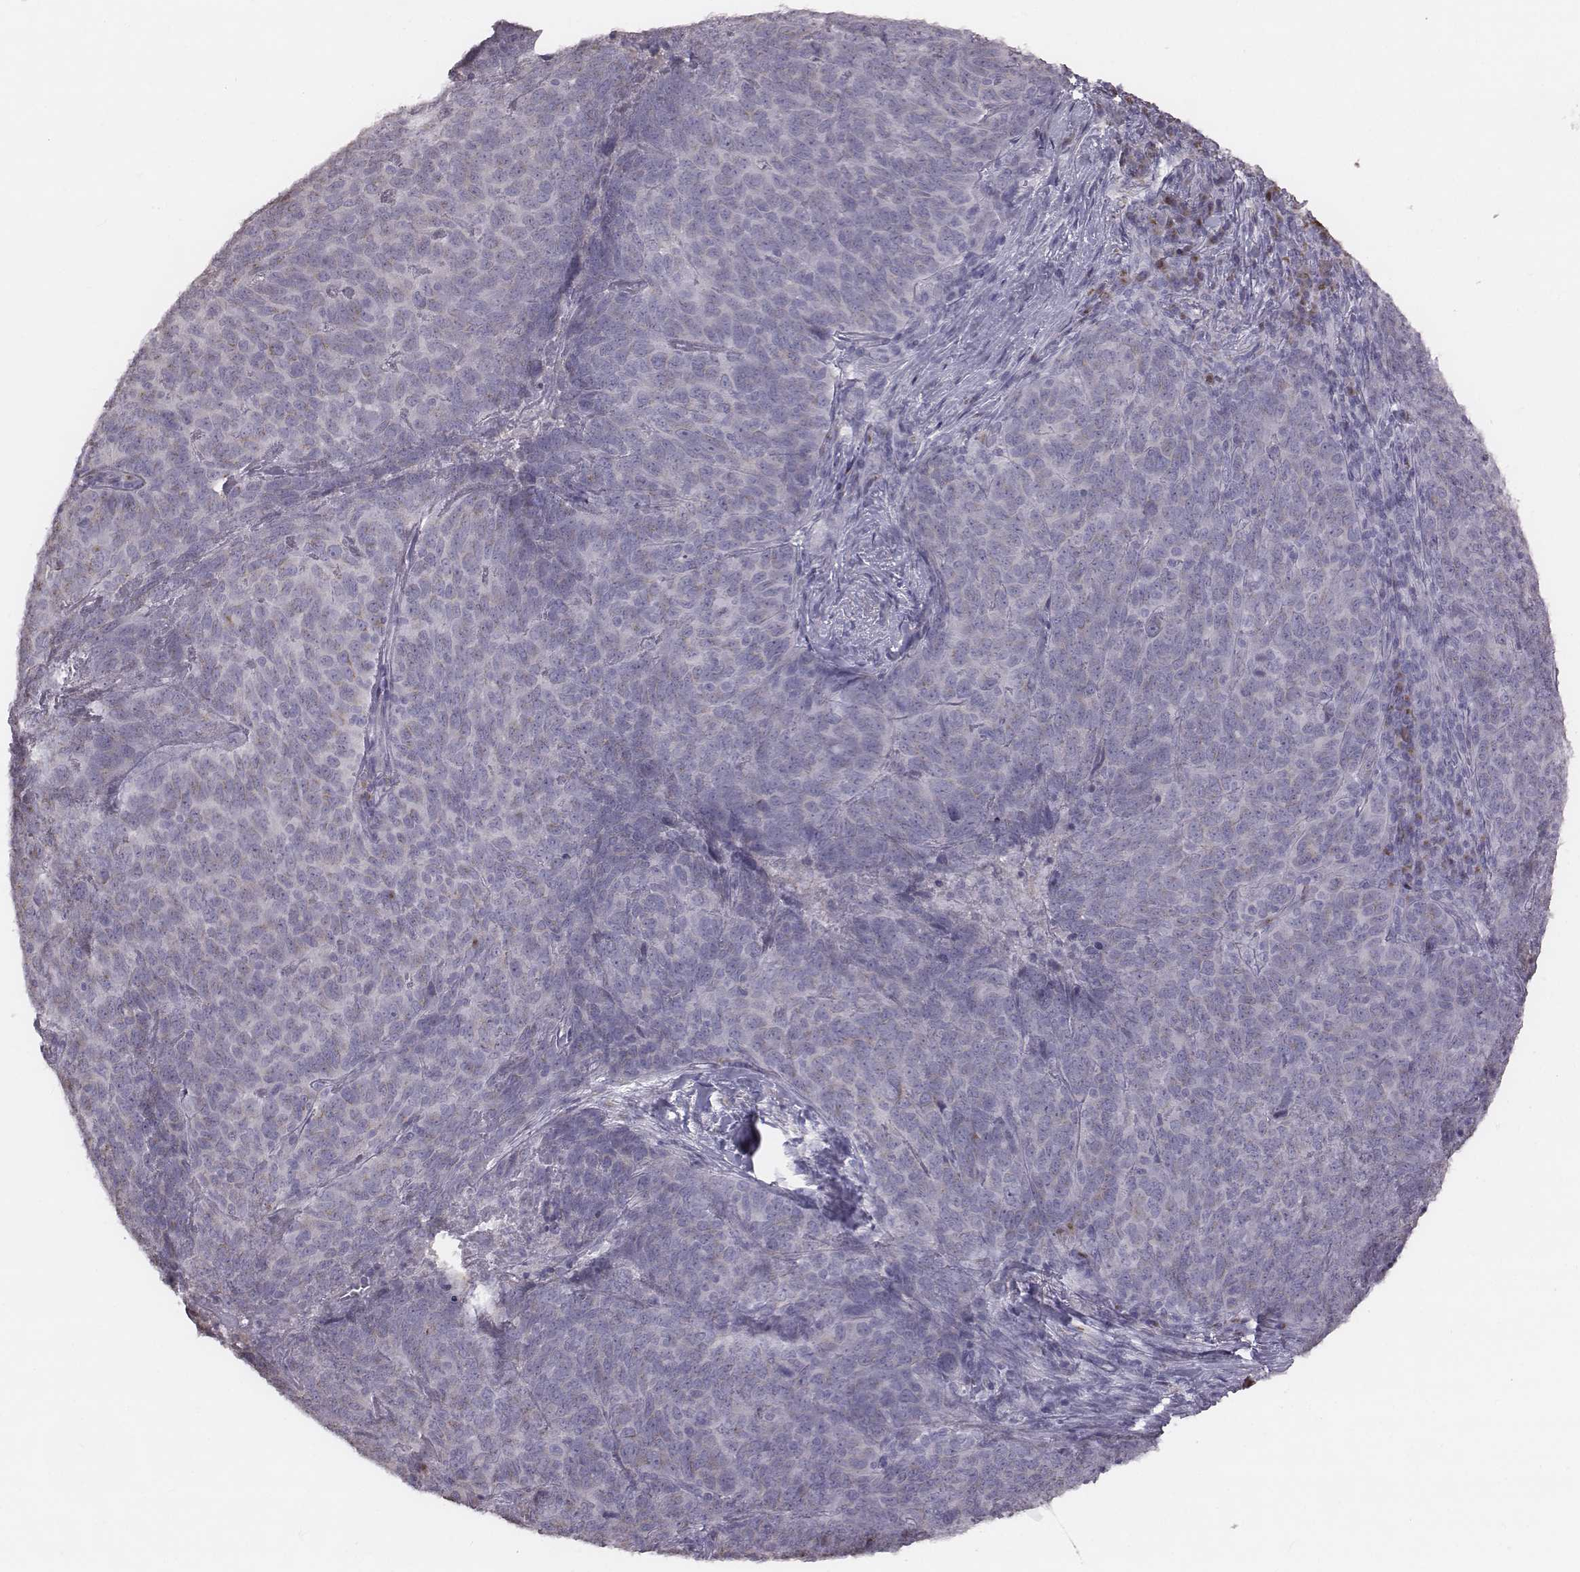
{"staining": {"intensity": "negative", "quantity": "none", "location": "none"}, "tissue": "skin cancer", "cell_type": "Tumor cells", "image_type": "cancer", "snomed": [{"axis": "morphology", "description": "Squamous cell carcinoma, NOS"}, {"axis": "topography", "description": "Skin"}, {"axis": "topography", "description": "Anal"}], "caption": "A high-resolution micrograph shows immunohistochemistry staining of squamous cell carcinoma (skin), which shows no significant staining in tumor cells.", "gene": "C6orf58", "patient": {"sex": "female", "age": 51}}